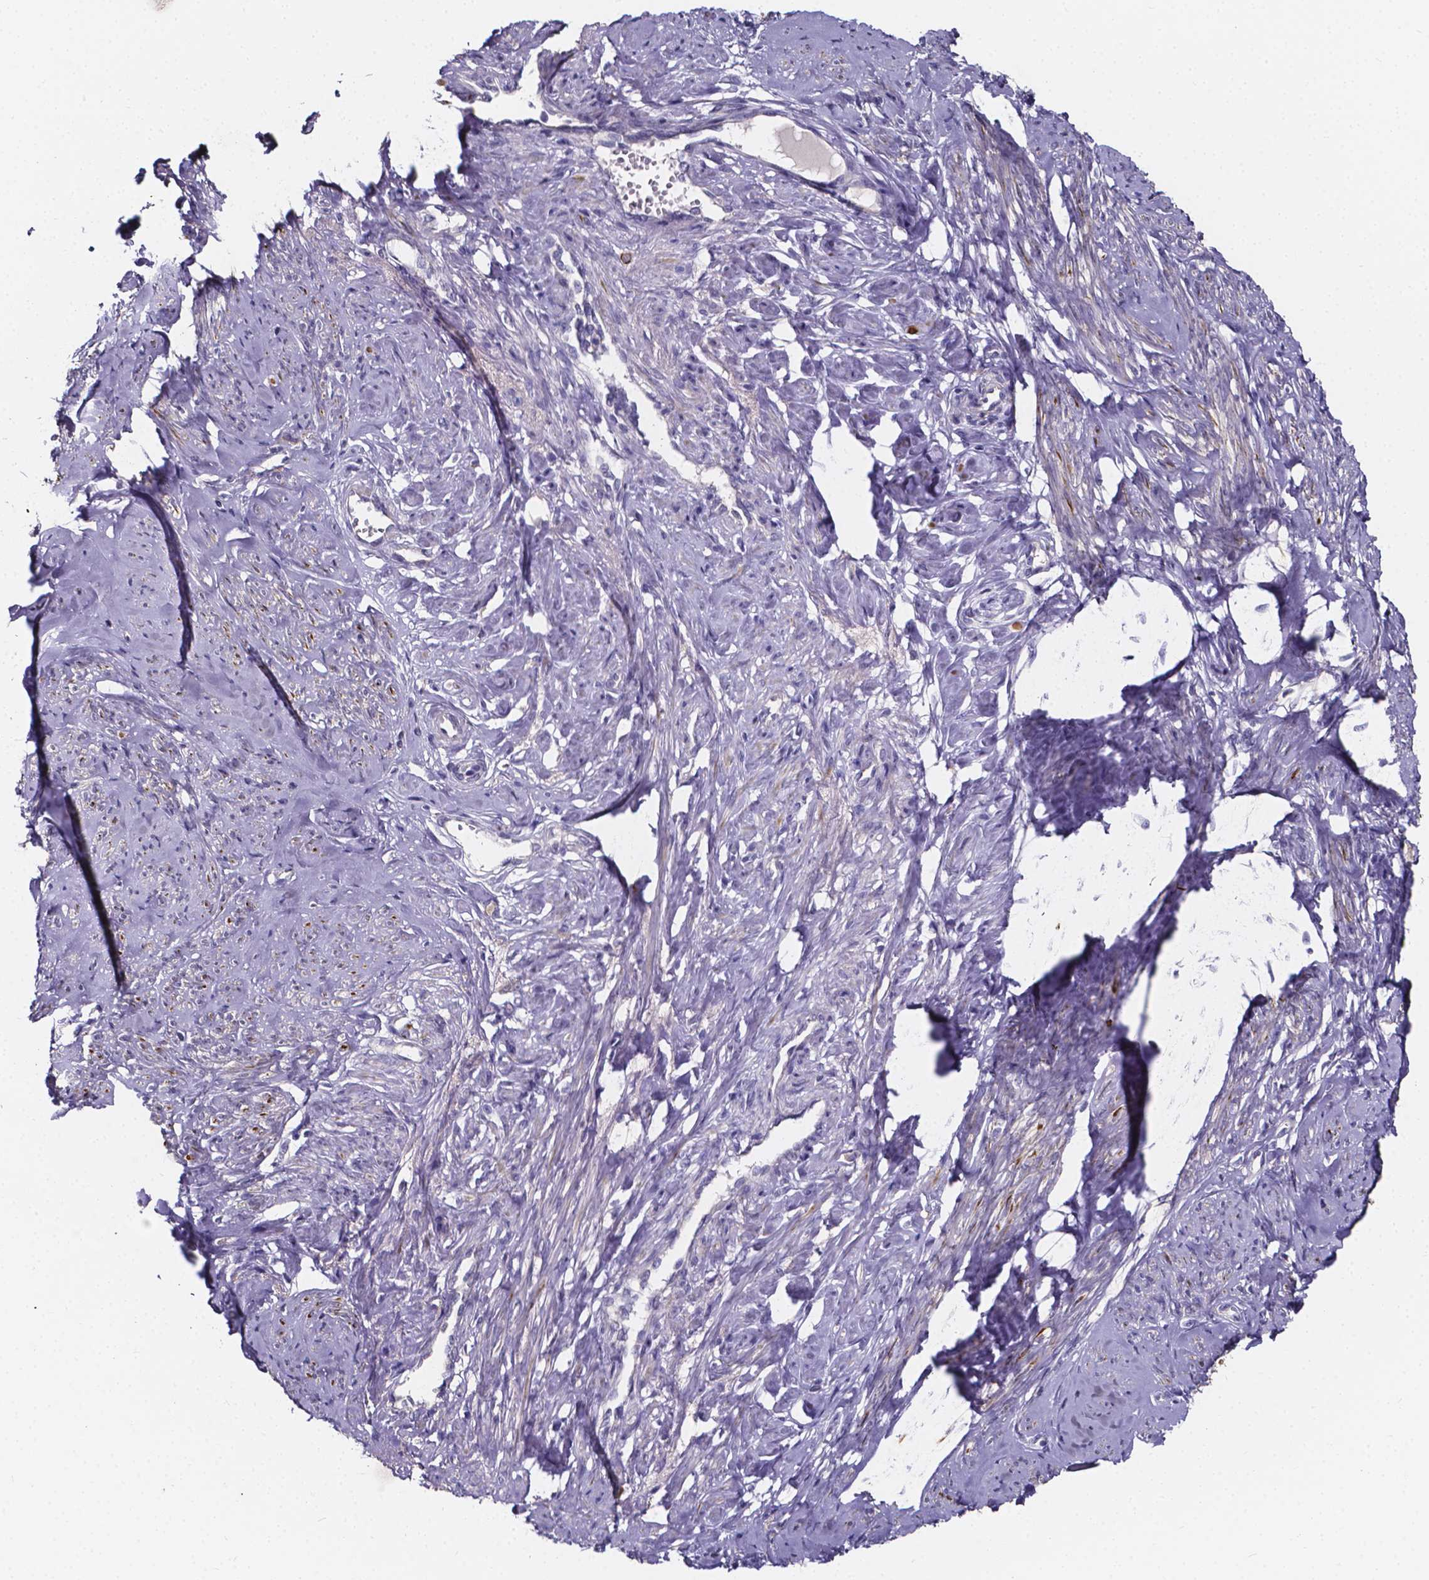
{"staining": {"intensity": "moderate", "quantity": "25%-75%", "location": "cytoplasmic/membranous"}, "tissue": "smooth muscle", "cell_type": "Smooth muscle cells", "image_type": "normal", "snomed": [{"axis": "morphology", "description": "Normal tissue, NOS"}, {"axis": "topography", "description": "Smooth muscle"}], "caption": "Smooth muscle stained with DAB (3,3'-diaminobenzidine) immunohistochemistry (IHC) displays medium levels of moderate cytoplasmic/membranous positivity in approximately 25%-75% of smooth muscle cells.", "gene": "SPOCD1", "patient": {"sex": "female", "age": 48}}